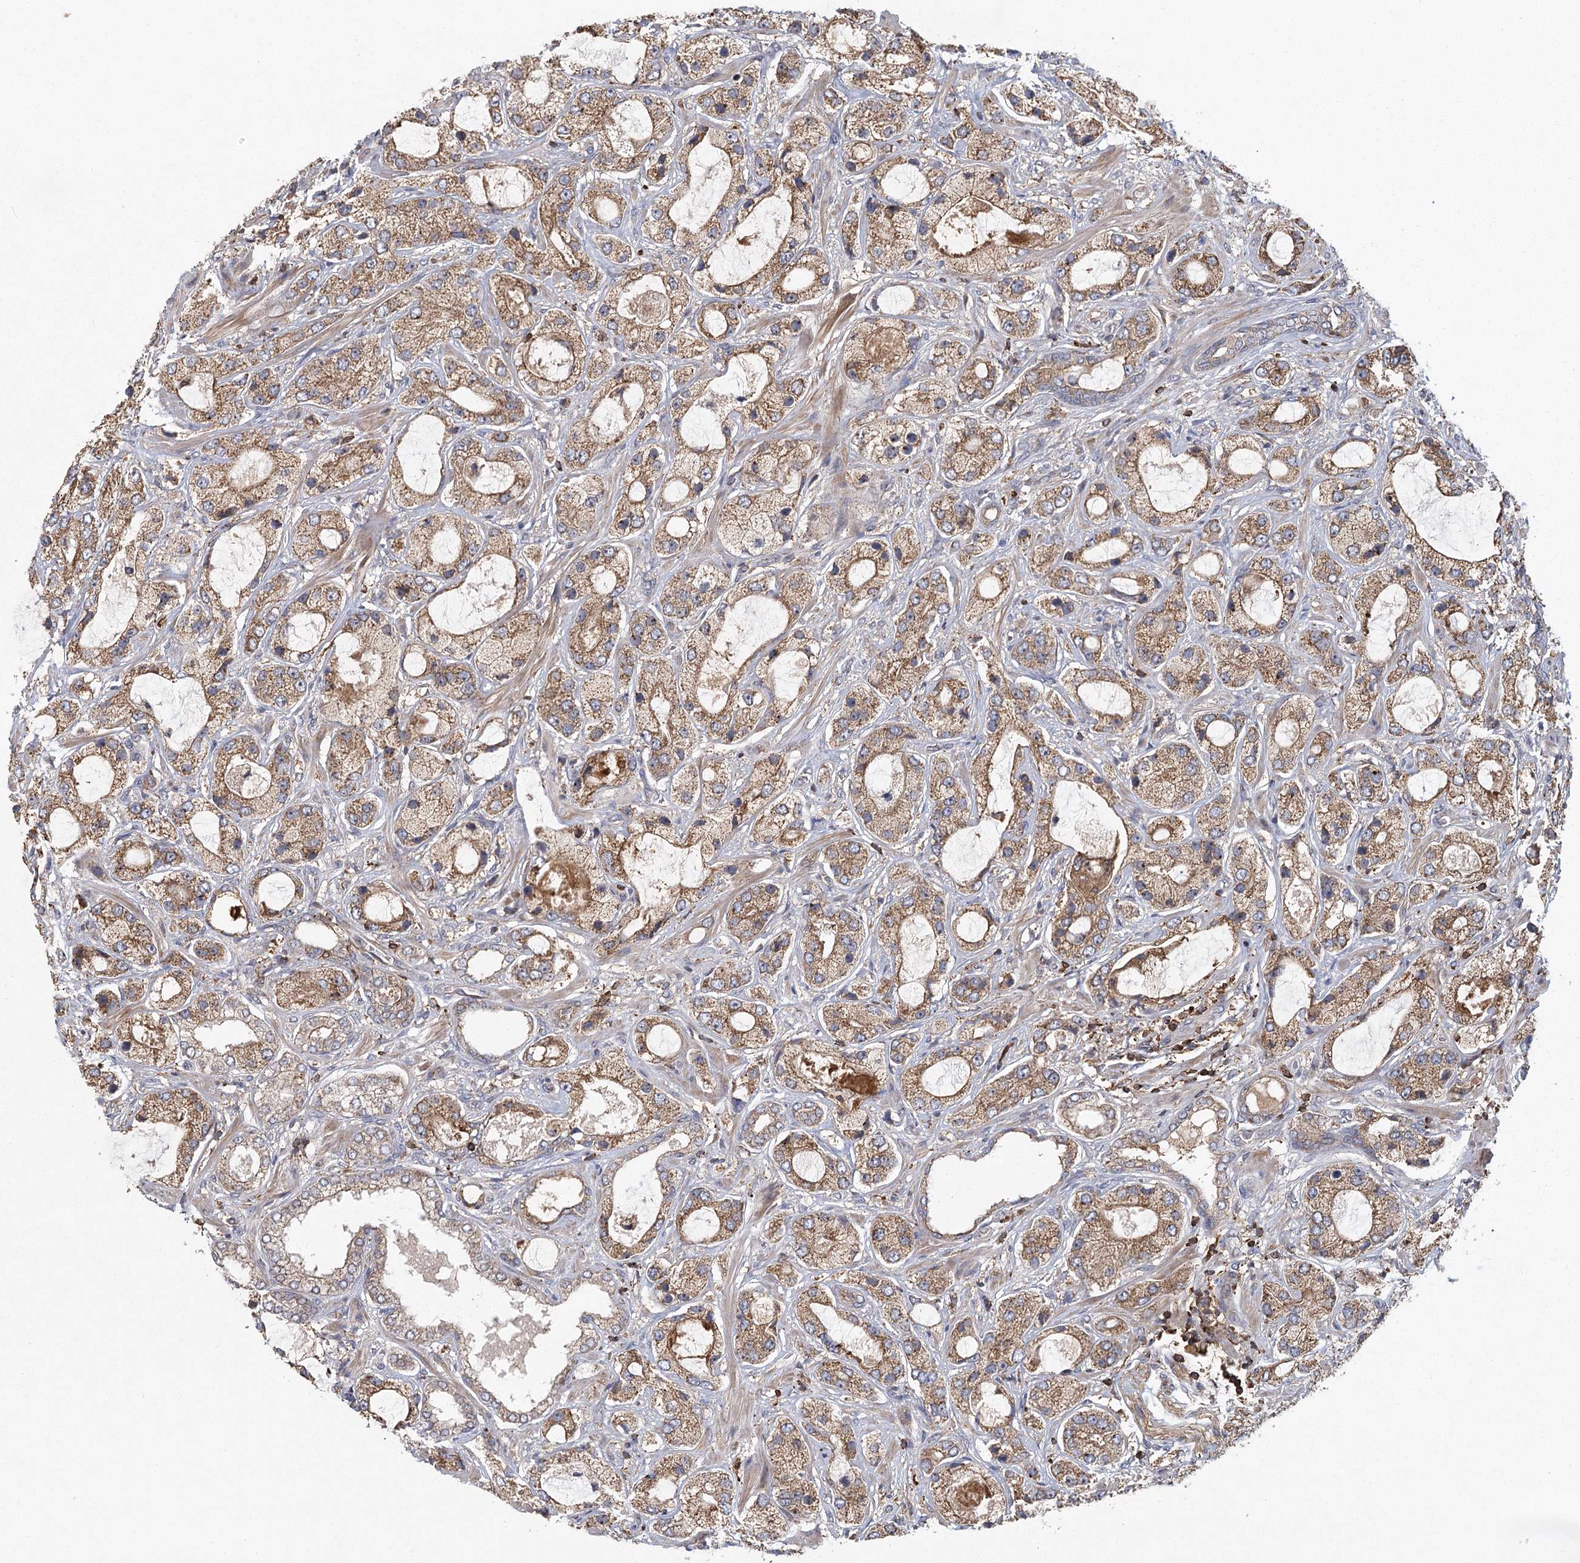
{"staining": {"intensity": "moderate", "quantity": ">75%", "location": "cytoplasmic/membranous"}, "tissue": "prostate cancer", "cell_type": "Tumor cells", "image_type": "cancer", "snomed": [{"axis": "morphology", "description": "Normal tissue, NOS"}, {"axis": "morphology", "description": "Adenocarcinoma, High grade"}, {"axis": "topography", "description": "Prostate"}, {"axis": "topography", "description": "Peripheral nerve tissue"}], "caption": "An image of prostate cancer (high-grade adenocarcinoma) stained for a protein shows moderate cytoplasmic/membranous brown staining in tumor cells.", "gene": "PLEKHA7", "patient": {"sex": "male", "age": 59}}